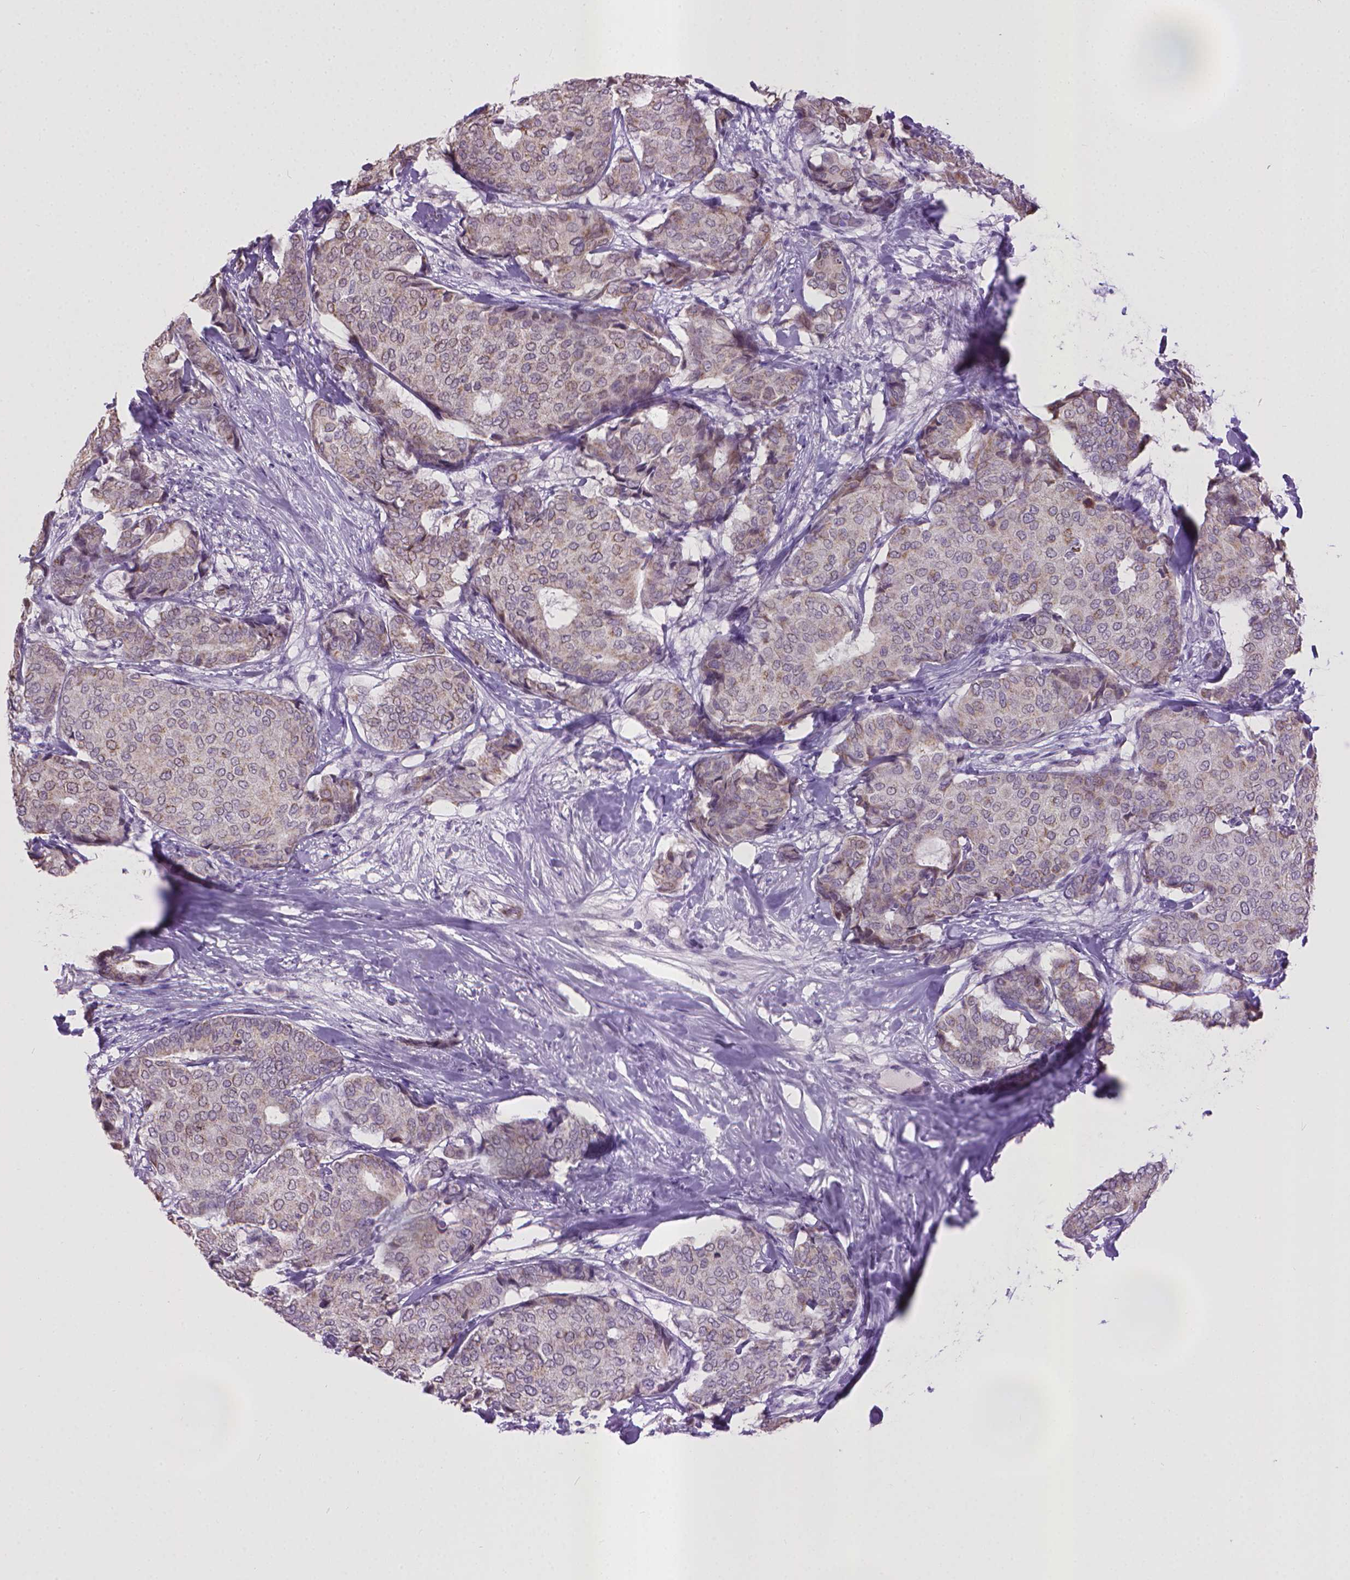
{"staining": {"intensity": "weak", "quantity": "<25%", "location": "cytoplasmic/membranous"}, "tissue": "breast cancer", "cell_type": "Tumor cells", "image_type": "cancer", "snomed": [{"axis": "morphology", "description": "Duct carcinoma"}, {"axis": "topography", "description": "Breast"}], "caption": "Tumor cells are negative for protein expression in human breast cancer.", "gene": "KMO", "patient": {"sex": "female", "age": 75}}